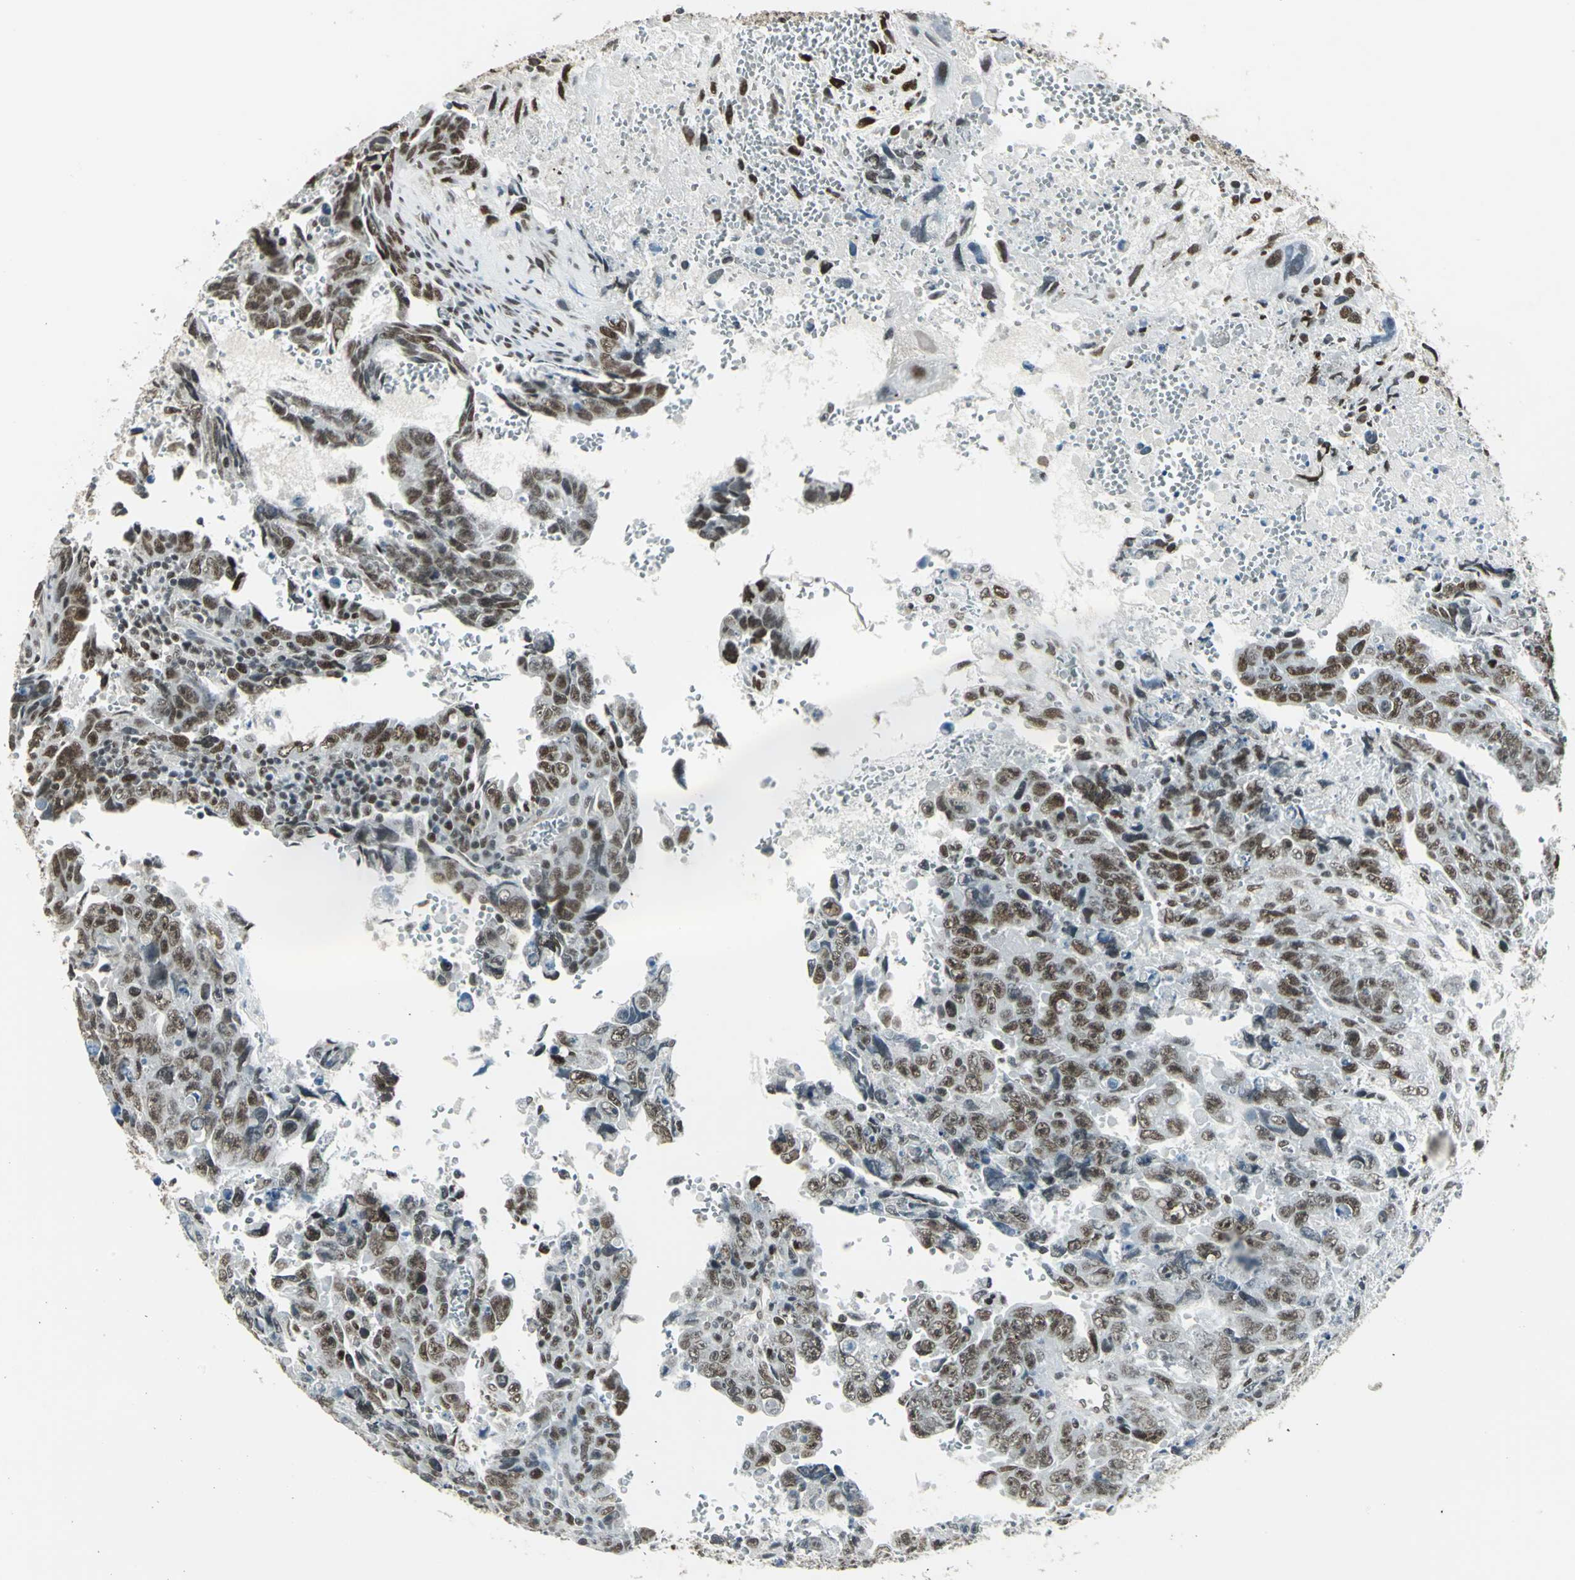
{"staining": {"intensity": "strong", "quantity": ">75%", "location": "nuclear"}, "tissue": "testis cancer", "cell_type": "Tumor cells", "image_type": "cancer", "snomed": [{"axis": "morphology", "description": "Carcinoma, Embryonal, NOS"}, {"axis": "topography", "description": "Testis"}], "caption": "Approximately >75% of tumor cells in testis cancer (embryonal carcinoma) show strong nuclear protein expression as visualized by brown immunohistochemical staining.", "gene": "ADNP", "patient": {"sex": "male", "age": 28}}